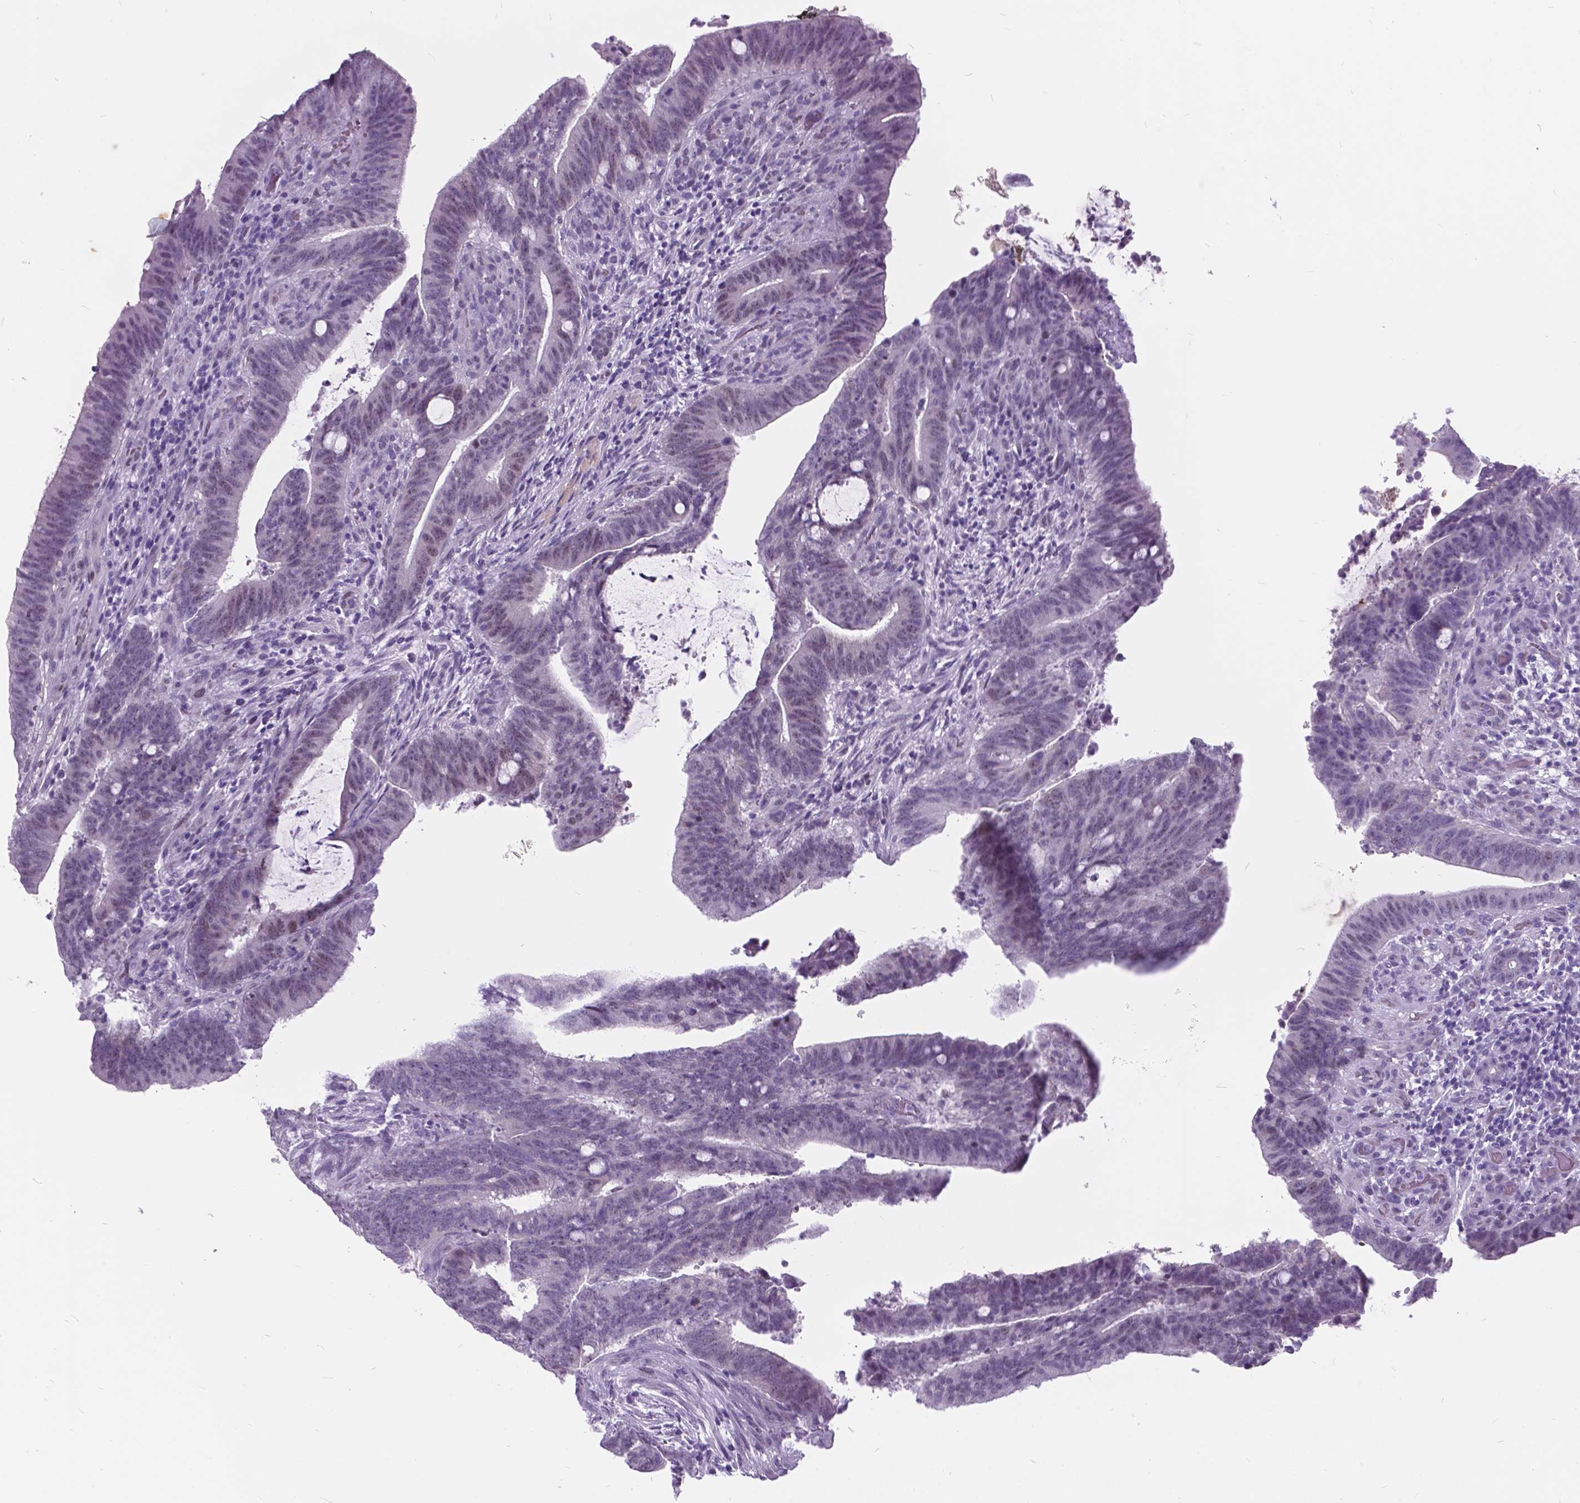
{"staining": {"intensity": "negative", "quantity": "none", "location": "none"}, "tissue": "colorectal cancer", "cell_type": "Tumor cells", "image_type": "cancer", "snomed": [{"axis": "morphology", "description": "Adenocarcinoma, NOS"}, {"axis": "topography", "description": "Colon"}], "caption": "Colorectal adenocarcinoma was stained to show a protein in brown. There is no significant positivity in tumor cells.", "gene": "BSND", "patient": {"sex": "female", "age": 43}}